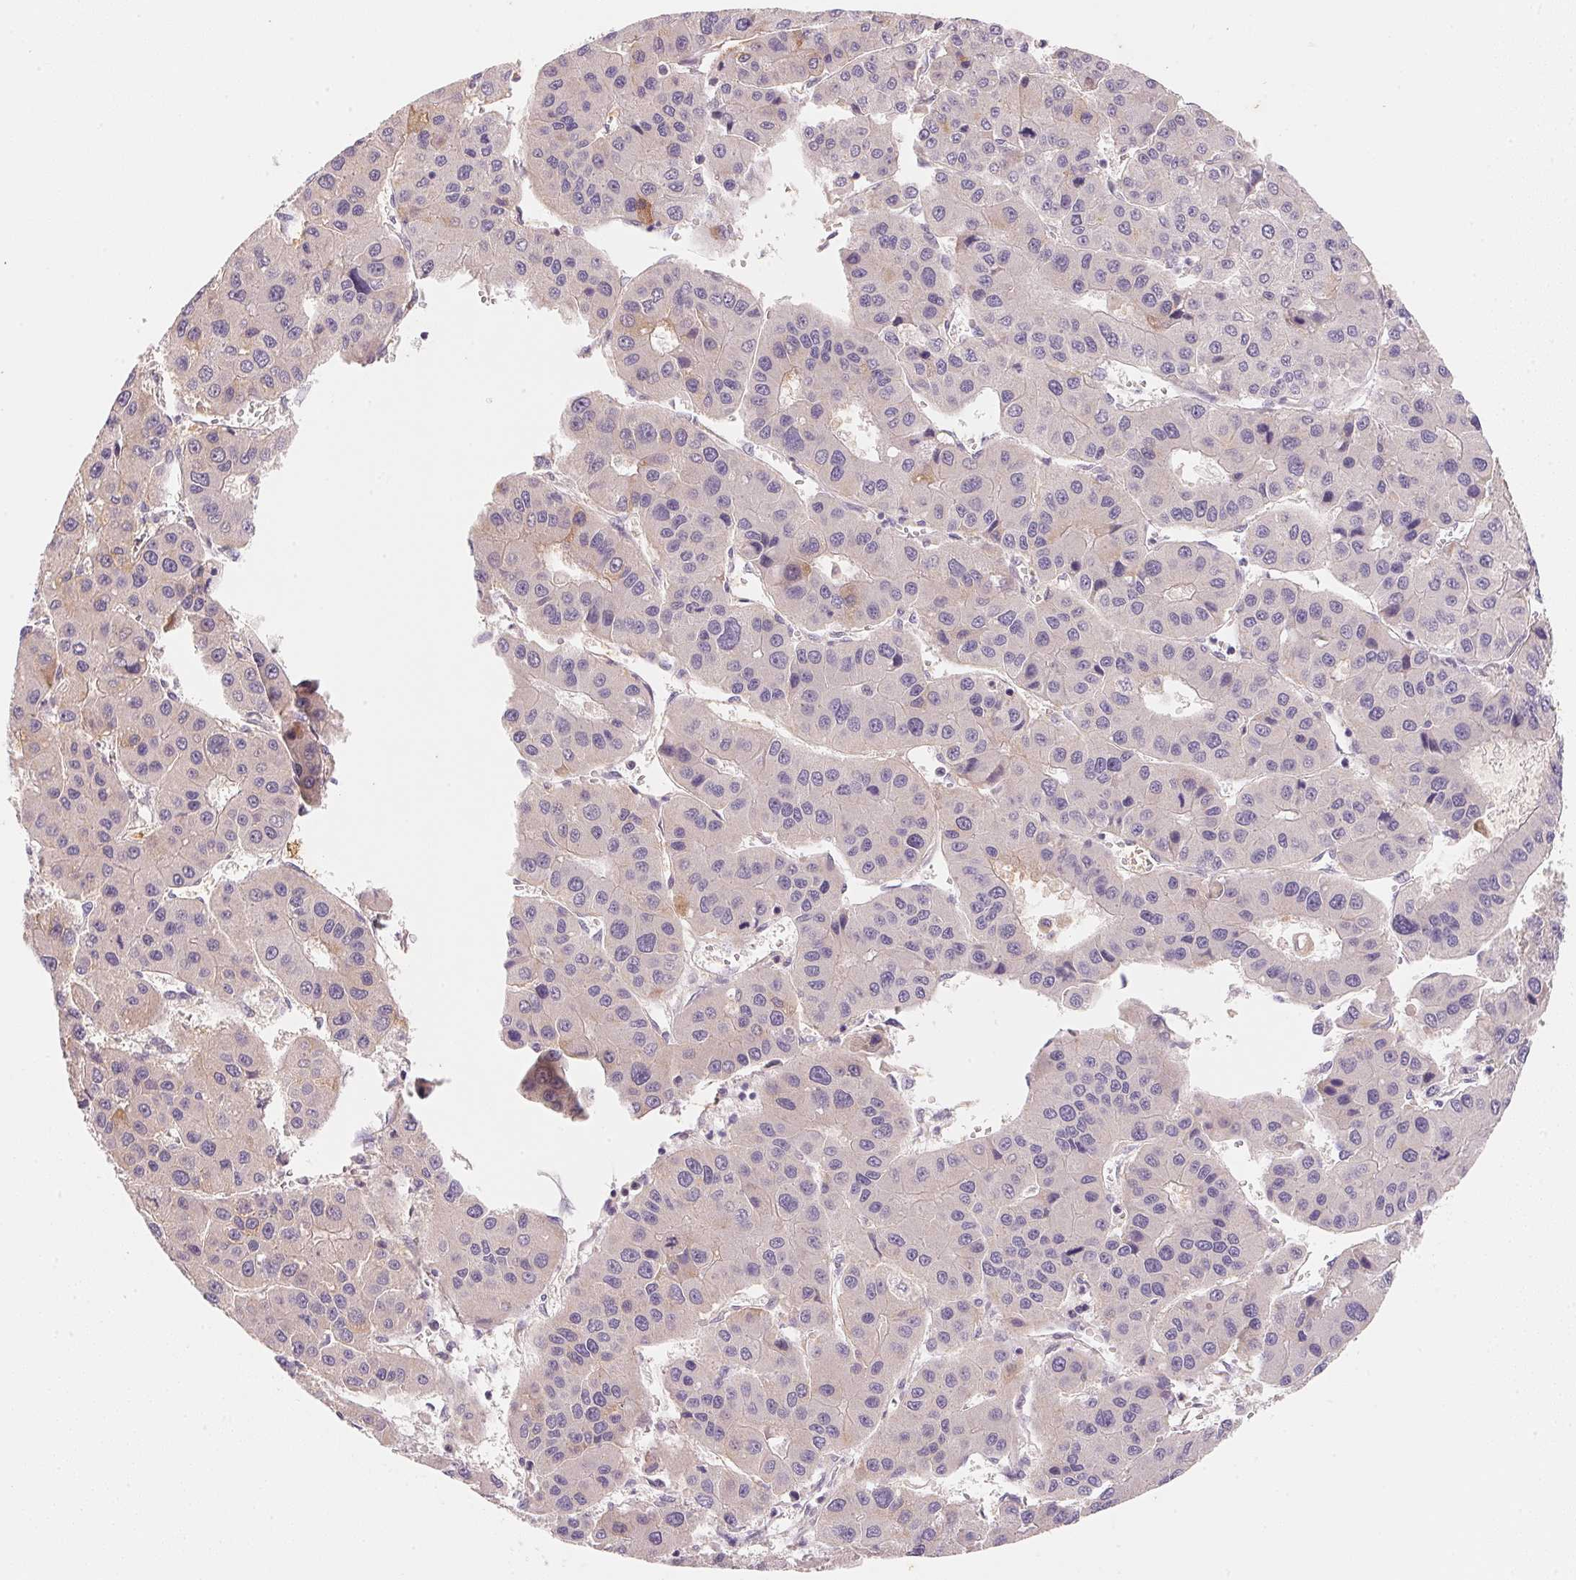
{"staining": {"intensity": "negative", "quantity": "none", "location": "none"}, "tissue": "liver cancer", "cell_type": "Tumor cells", "image_type": "cancer", "snomed": [{"axis": "morphology", "description": "Carcinoma, Hepatocellular, NOS"}, {"axis": "topography", "description": "Liver"}], "caption": "An immunohistochemistry image of liver cancer (hepatocellular carcinoma) is shown. There is no staining in tumor cells of liver cancer (hepatocellular carcinoma).", "gene": "MCOLN3", "patient": {"sex": "male", "age": 73}}